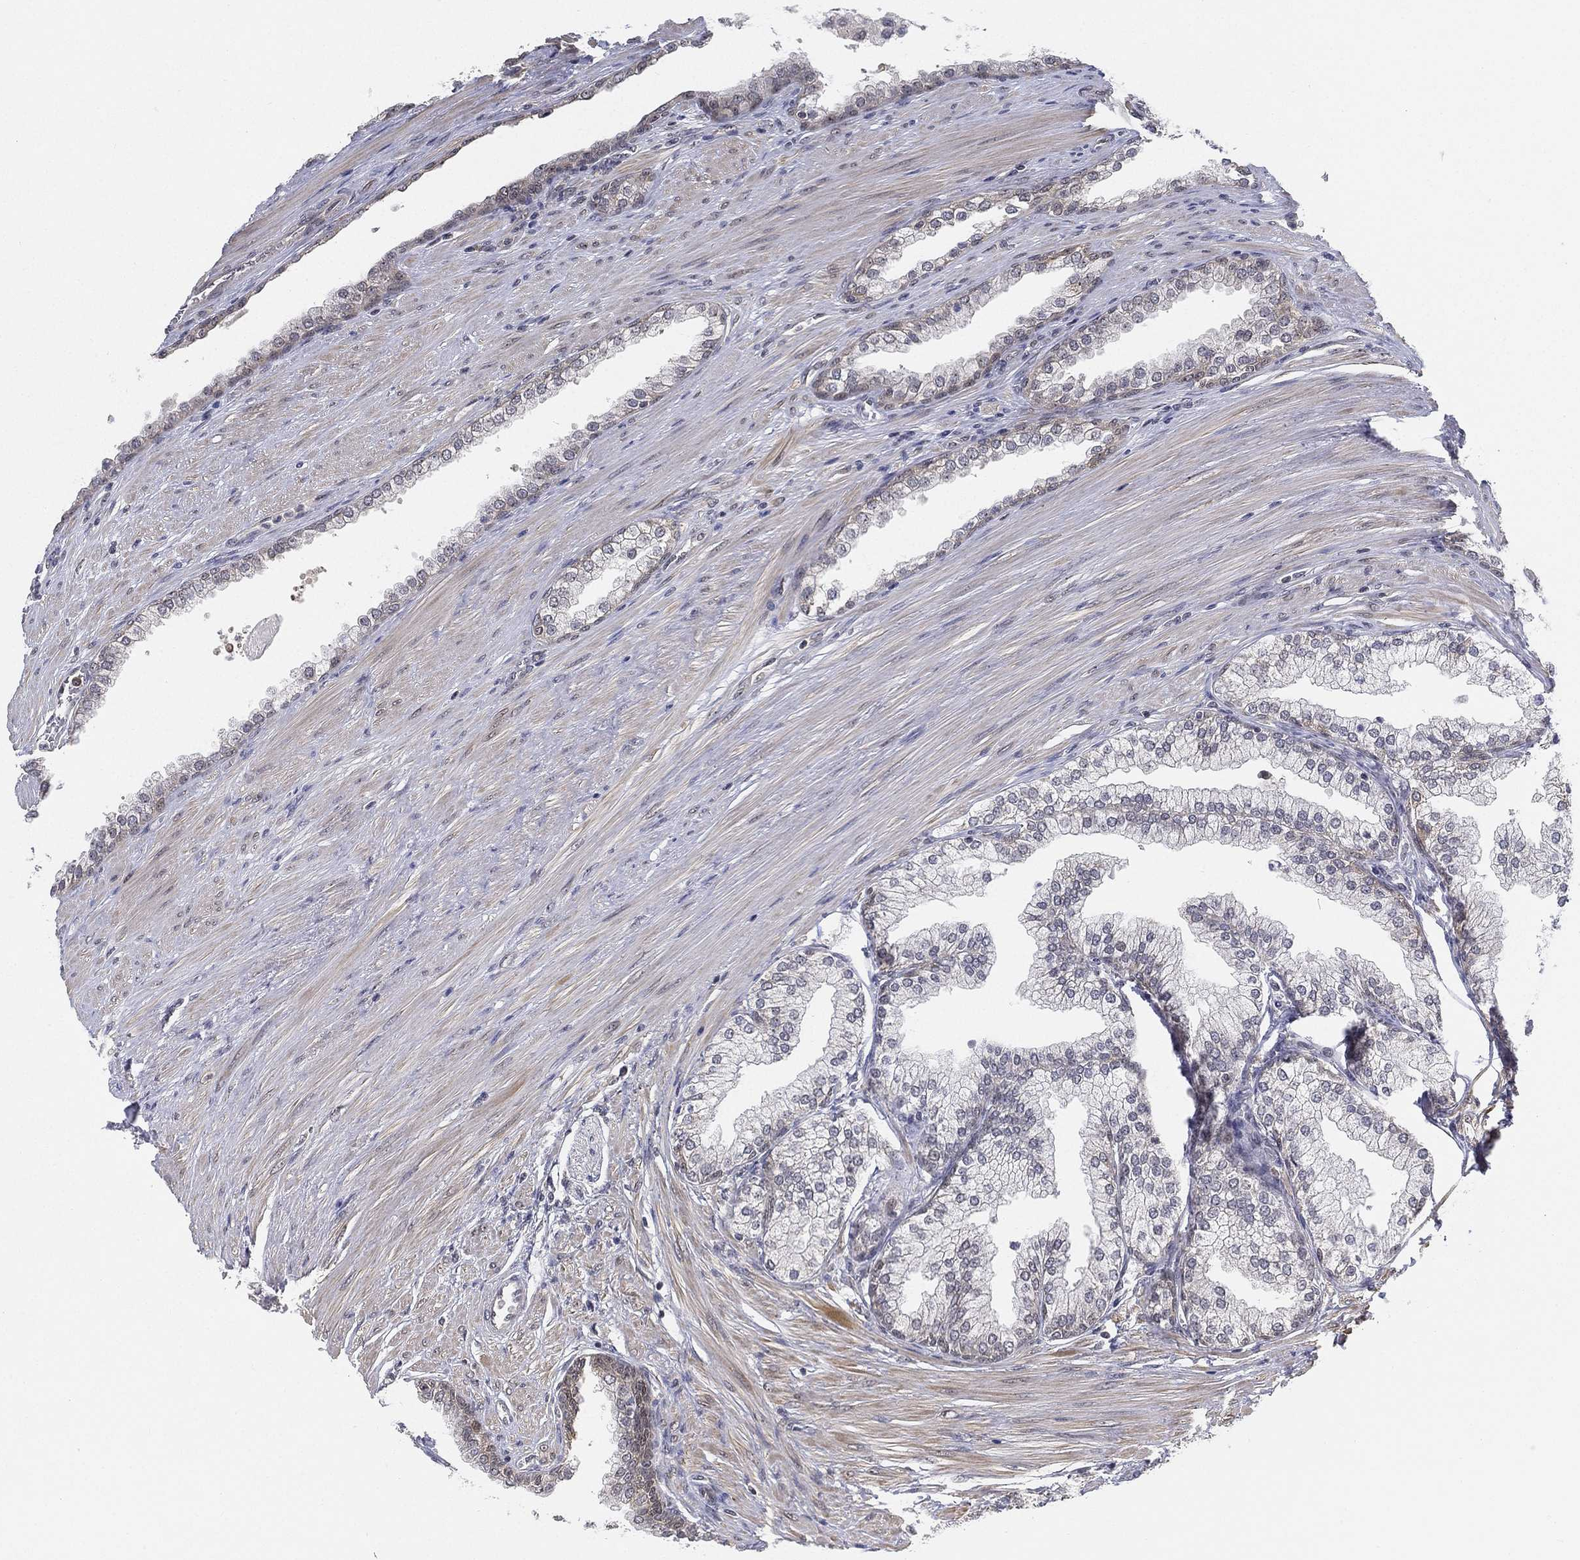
{"staining": {"intensity": "negative", "quantity": "none", "location": "none"}, "tissue": "prostate cancer", "cell_type": "Tumor cells", "image_type": "cancer", "snomed": [{"axis": "morphology", "description": "Adenocarcinoma, NOS"}, {"axis": "topography", "description": "Prostate"}], "caption": "IHC of adenocarcinoma (prostate) reveals no staining in tumor cells.", "gene": "PPP1R16B", "patient": {"sex": "male", "age": 67}}